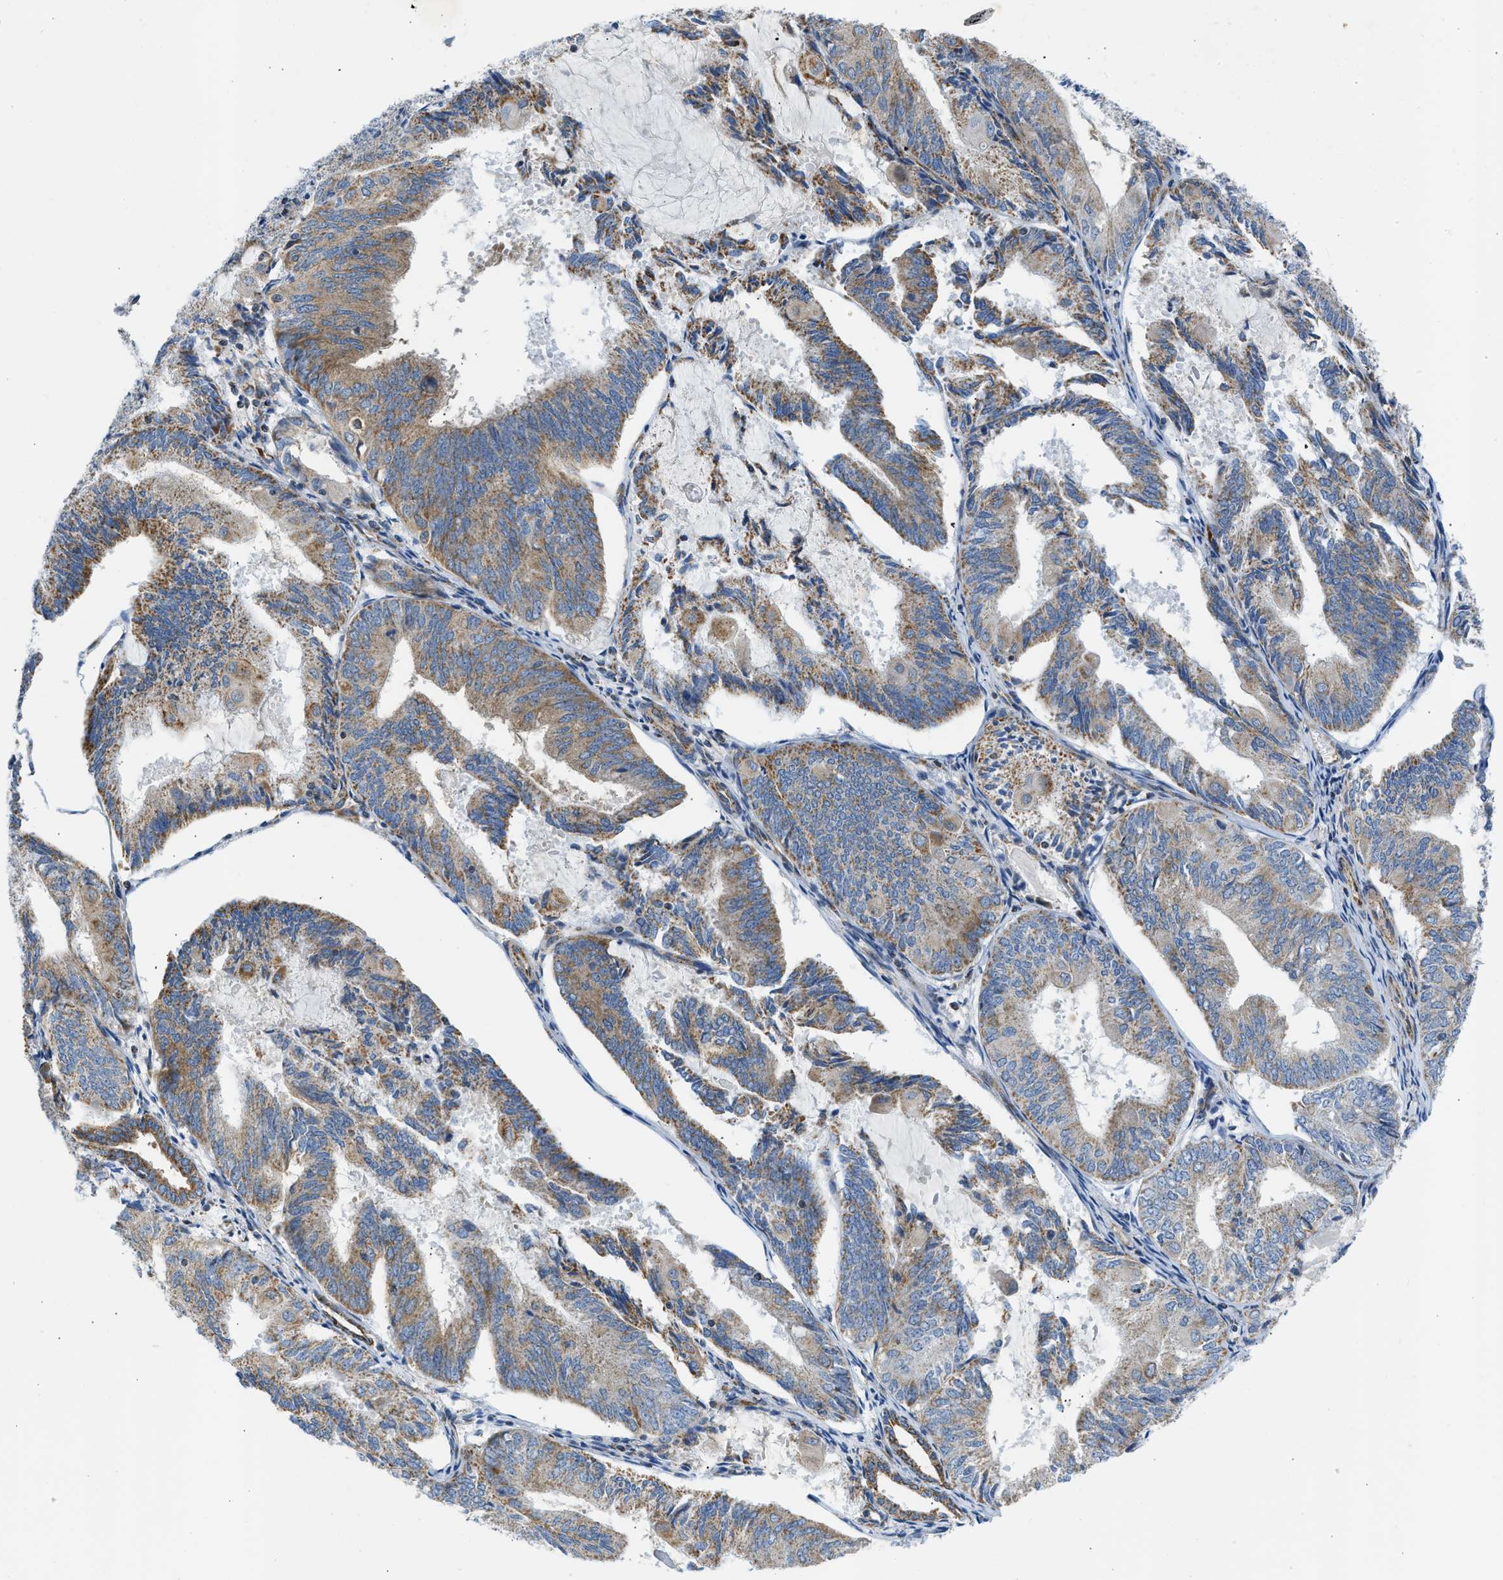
{"staining": {"intensity": "moderate", "quantity": ">75%", "location": "cytoplasmic/membranous"}, "tissue": "endometrial cancer", "cell_type": "Tumor cells", "image_type": "cancer", "snomed": [{"axis": "morphology", "description": "Adenocarcinoma, NOS"}, {"axis": "topography", "description": "Endometrium"}], "caption": "Endometrial adenocarcinoma tissue demonstrates moderate cytoplasmic/membranous positivity in about >75% of tumor cells (DAB IHC, brown staining for protein, blue staining for nuclei).", "gene": "CAMKK2", "patient": {"sex": "female", "age": 81}}